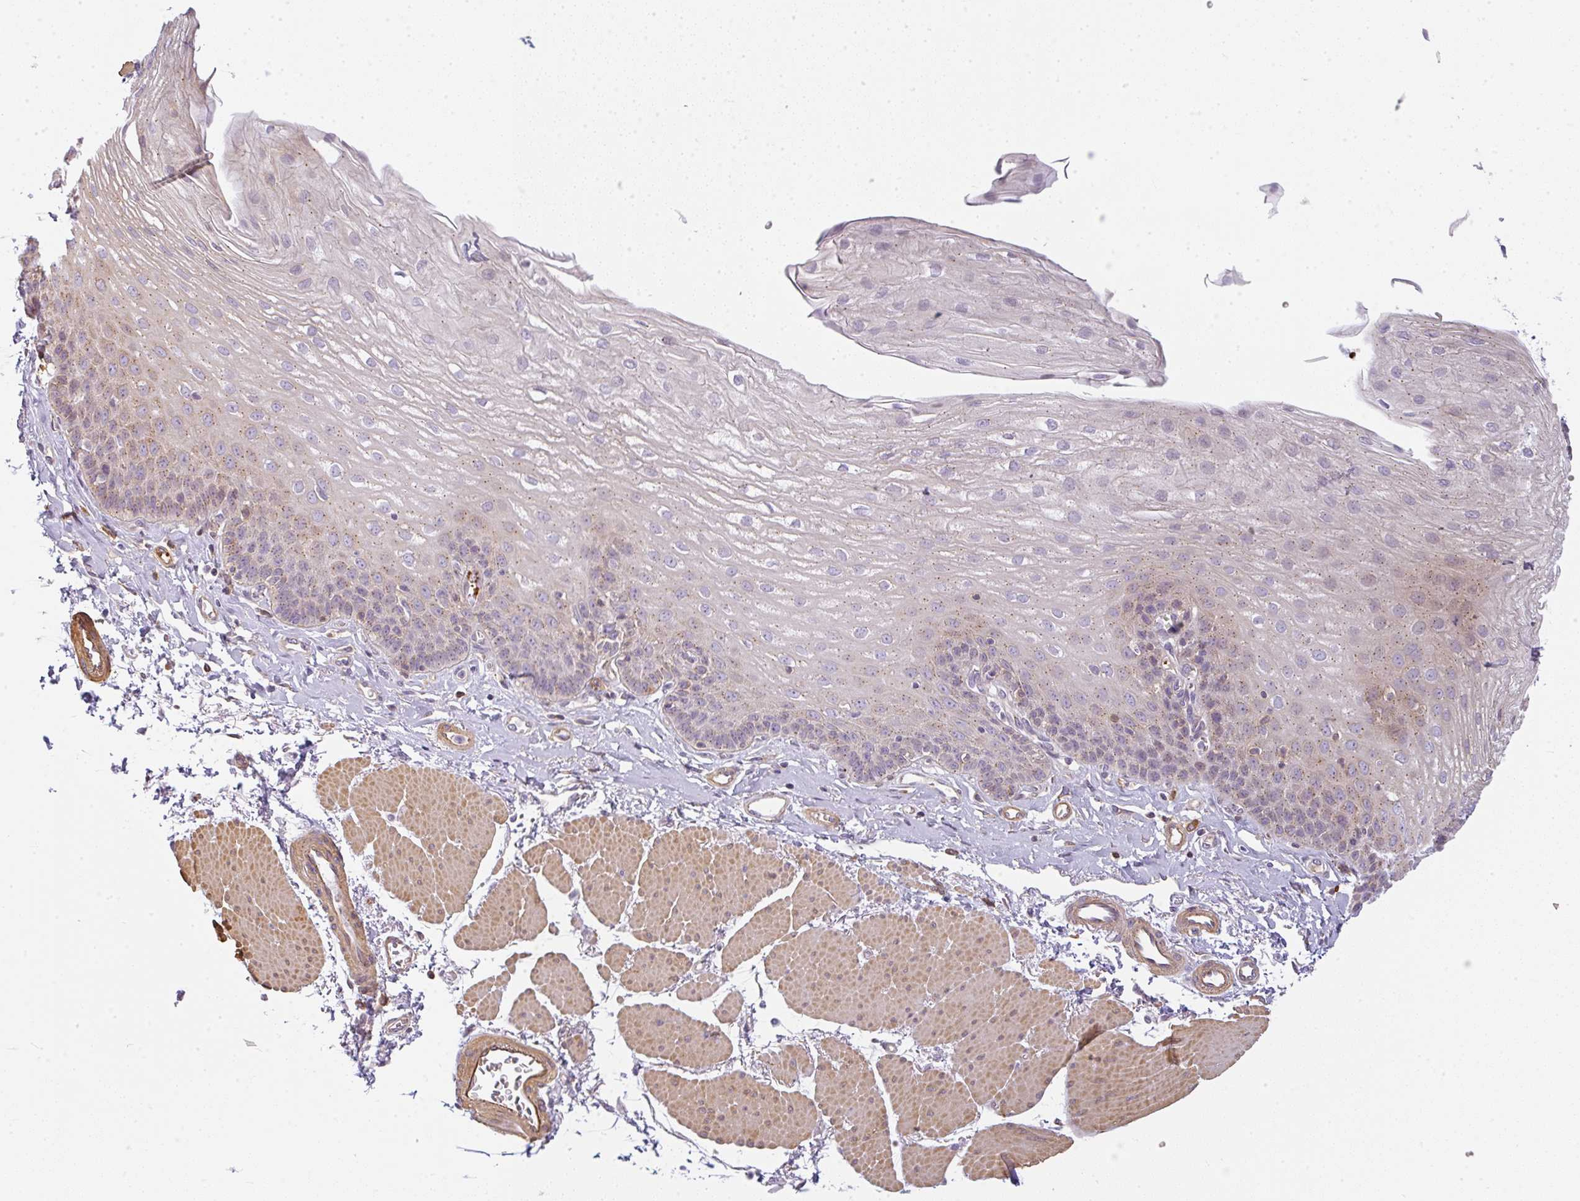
{"staining": {"intensity": "moderate", "quantity": "25%-75%", "location": "cytoplasmic/membranous"}, "tissue": "esophagus", "cell_type": "Squamous epithelial cells", "image_type": "normal", "snomed": [{"axis": "morphology", "description": "Normal tissue, NOS"}, {"axis": "topography", "description": "Esophagus"}], "caption": "The histopathology image exhibits immunohistochemical staining of normal esophagus. There is moderate cytoplasmic/membranous expression is present in approximately 25%-75% of squamous epithelial cells.", "gene": "SULF1", "patient": {"sex": "female", "age": 81}}